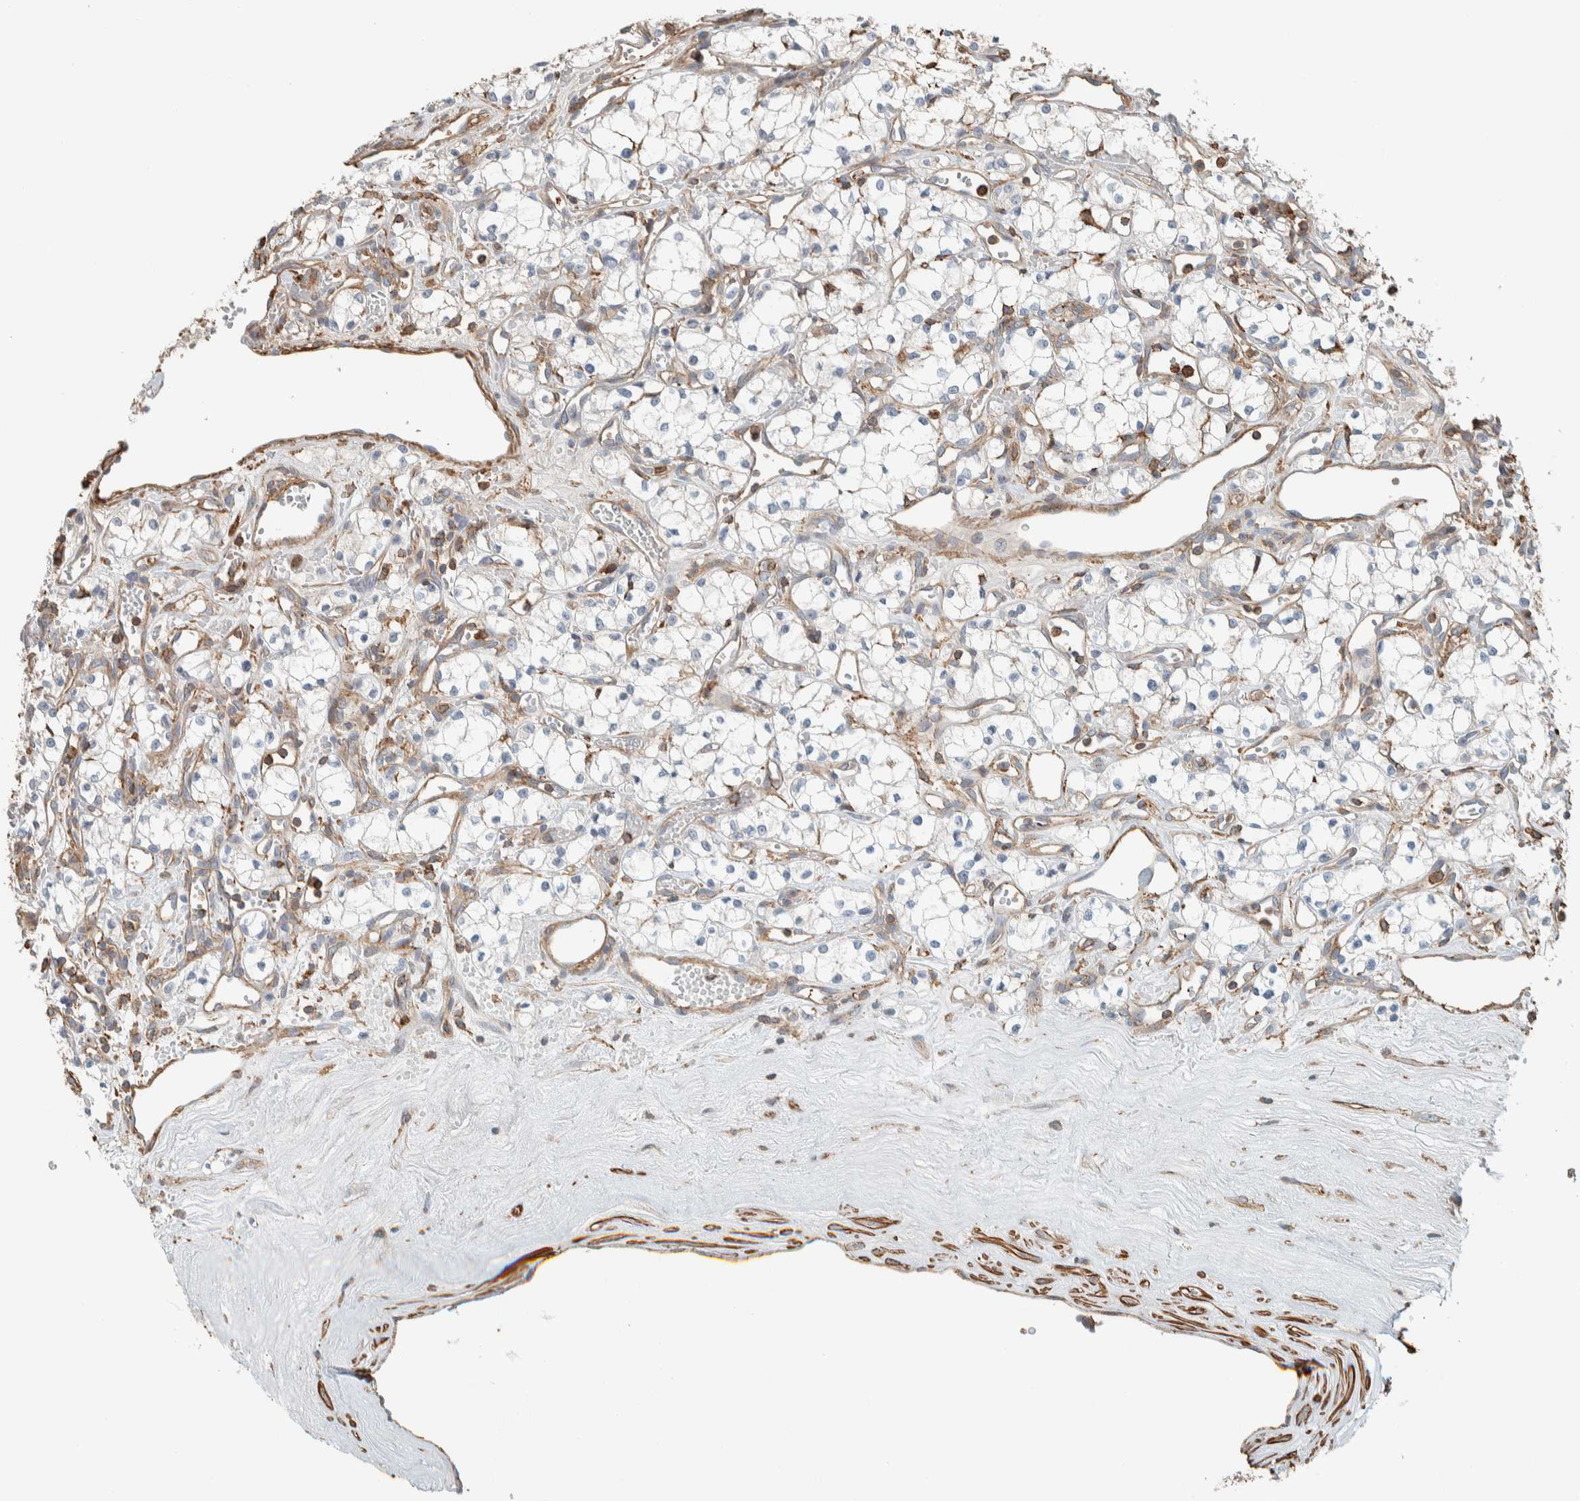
{"staining": {"intensity": "weak", "quantity": "<25%", "location": "cytoplasmic/membranous"}, "tissue": "renal cancer", "cell_type": "Tumor cells", "image_type": "cancer", "snomed": [{"axis": "morphology", "description": "Adenocarcinoma, NOS"}, {"axis": "topography", "description": "Kidney"}], "caption": "The histopathology image shows no staining of tumor cells in adenocarcinoma (renal).", "gene": "CTBP2", "patient": {"sex": "male", "age": 59}}